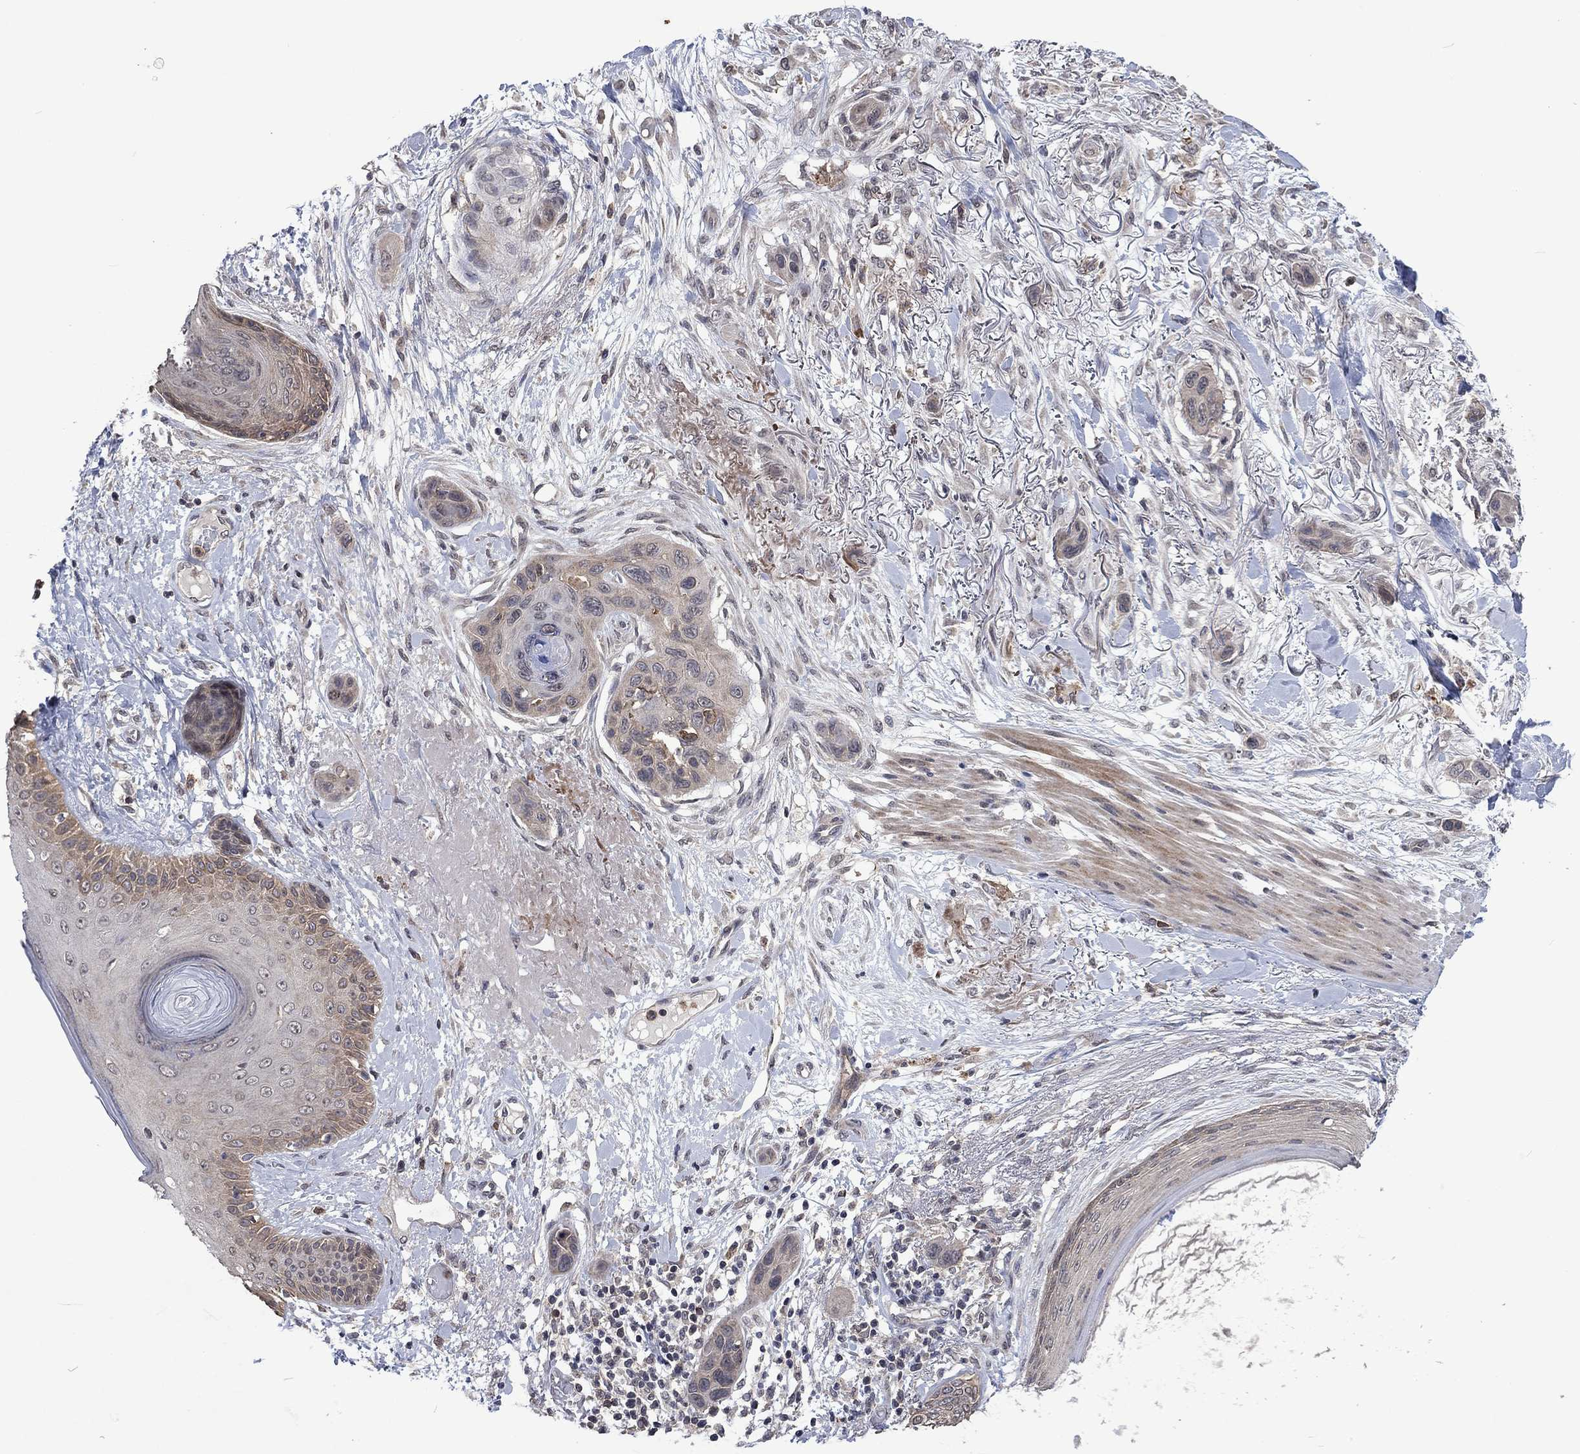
{"staining": {"intensity": "weak", "quantity": "<25%", "location": "cytoplasmic/membranous"}, "tissue": "skin cancer", "cell_type": "Tumor cells", "image_type": "cancer", "snomed": [{"axis": "morphology", "description": "Squamous cell carcinoma, NOS"}, {"axis": "topography", "description": "Skin"}], "caption": "IHC micrograph of skin cancer stained for a protein (brown), which demonstrates no staining in tumor cells.", "gene": "PPP1R9A", "patient": {"sex": "male", "age": 79}}